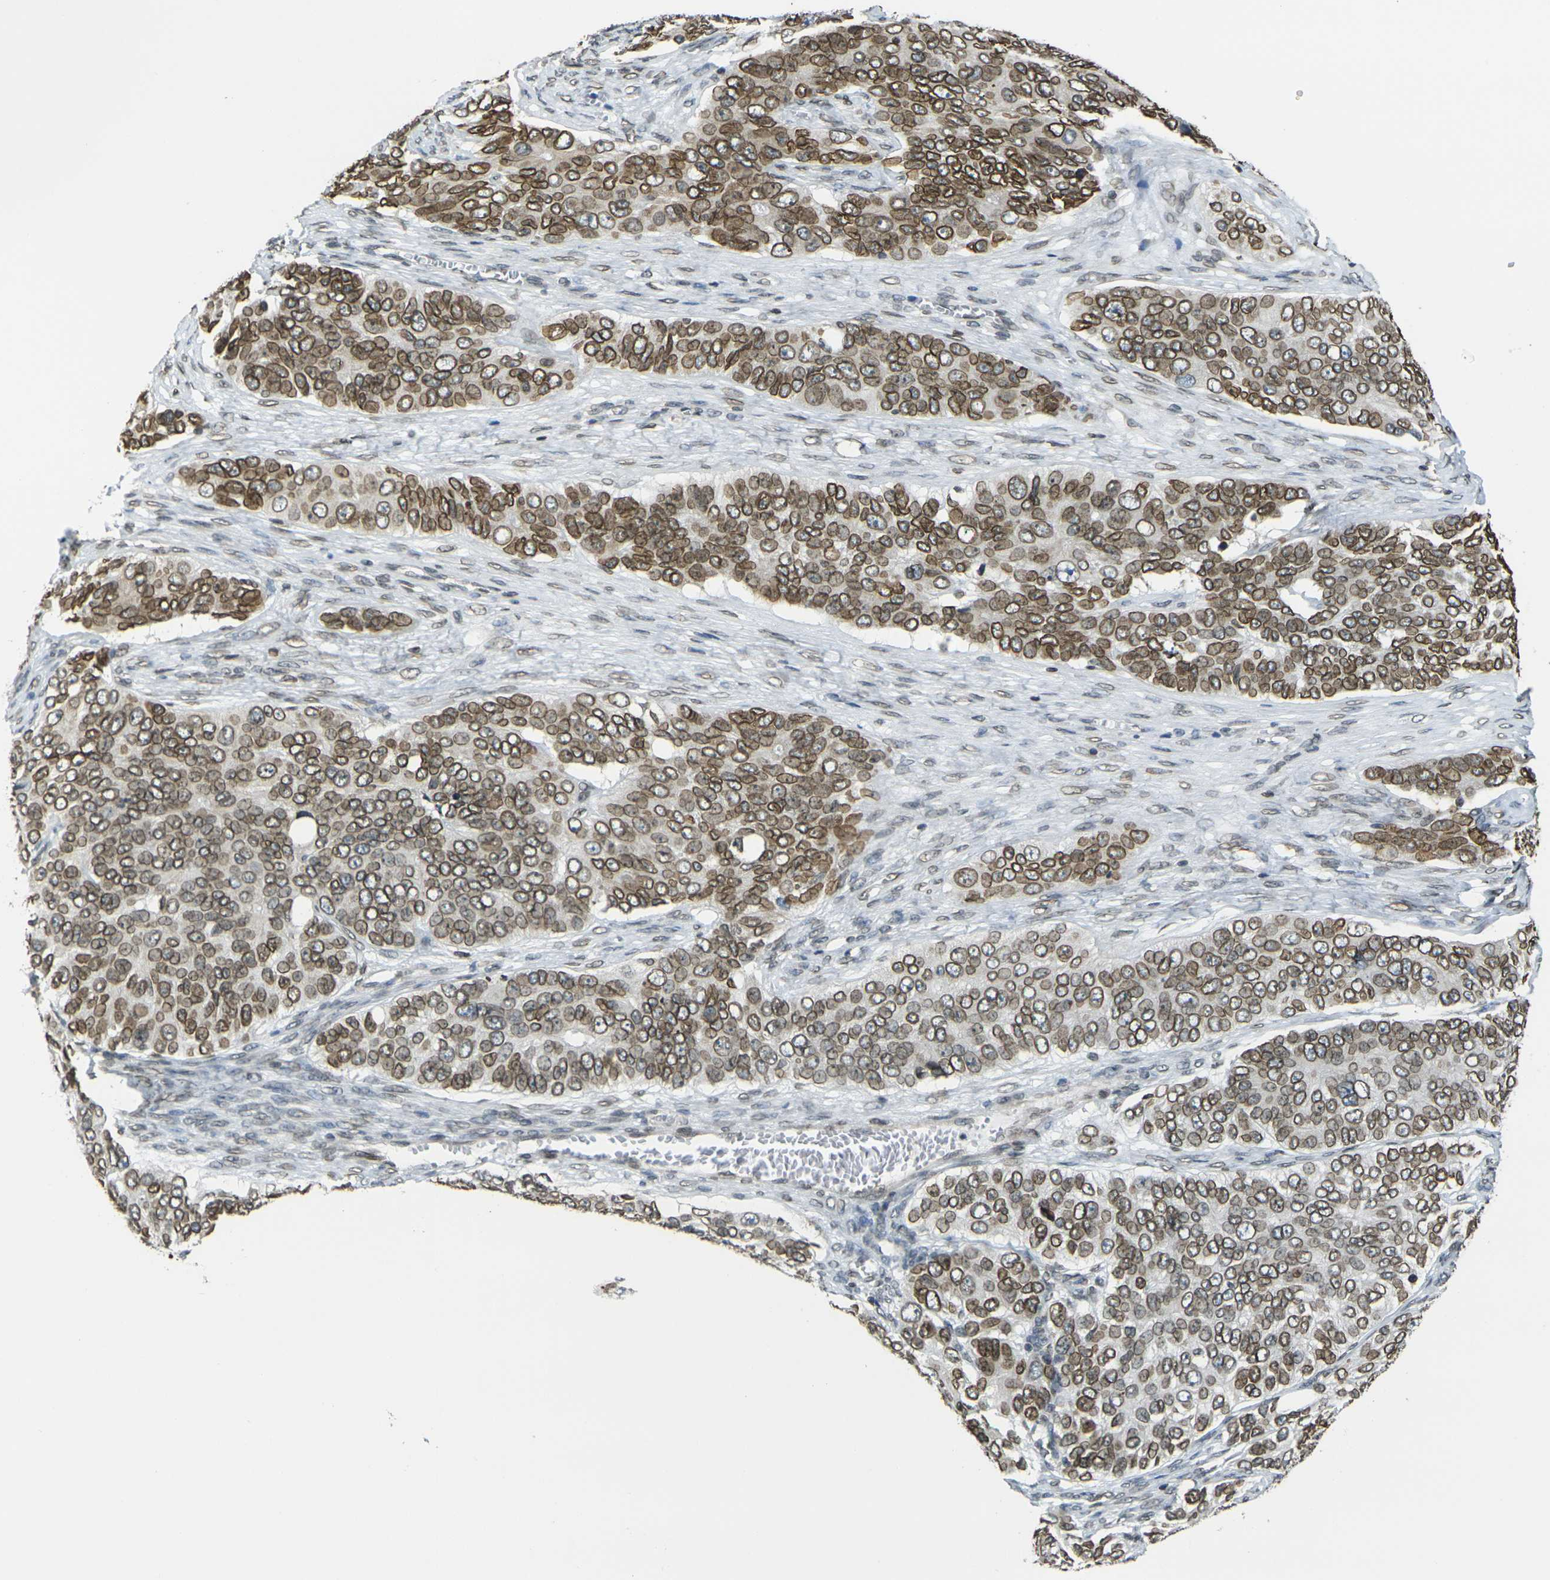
{"staining": {"intensity": "moderate", "quantity": ">75%", "location": "cytoplasmic/membranous,nuclear"}, "tissue": "ovarian cancer", "cell_type": "Tumor cells", "image_type": "cancer", "snomed": [{"axis": "morphology", "description": "Carcinoma, endometroid"}, {"axis": "topography", "description": "Ovary"}], "caption": "Ovarian cancer (endometroid carcinoma) tissue exhibits moderate cytoplasmic/membranous and nuclear staining in about >75% of tumor cells", "gene": "BRDT", "patient": {"sex": "female", "age": 51}}